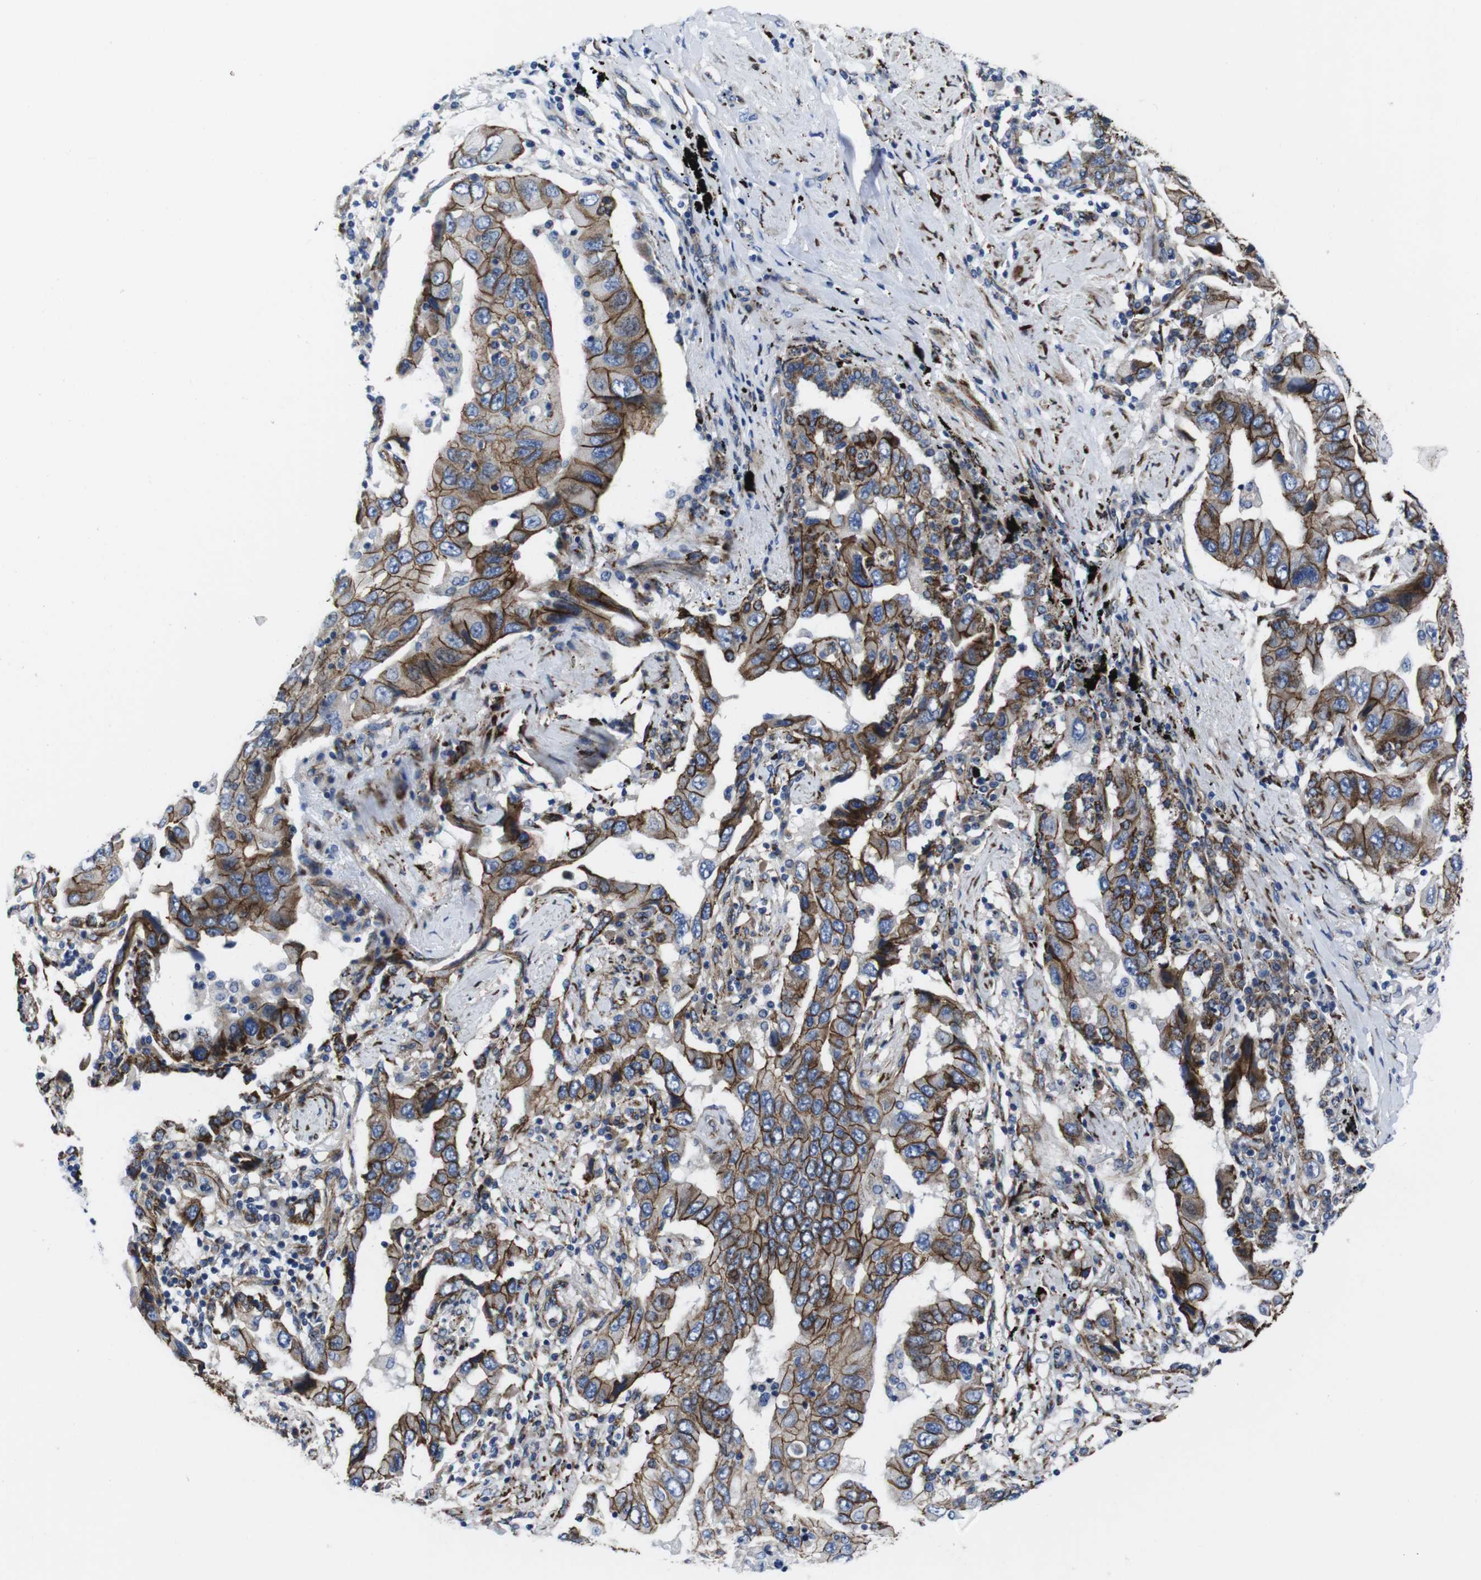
{"staining": {"intensity": "strong", "quantity": ">75%", "location": "cytoplasmic/membranous"}, "tissue": "lung cancer", "cell_type": "Tumor cells", "image_type": "cancer", "snomed": [{"axis": "morphology", "description": "Adenocarcinoma, NOS"}, {"axis": "topography", "description": "Lung"}], "caption": "Adenocarcinoma (lung) was stained to show a protein in brown. There is high levels of strong cytoplasmic/membranous expression in approximately >75% of tumor cells. Using DAB (3,3'-diaminobenzidine) (brown) and hematoxylin (blue) stains, captured at high magnification using brightfield microscopy.", "gene": "NUMB", "patient": {"sex": "female", "age": 65}}